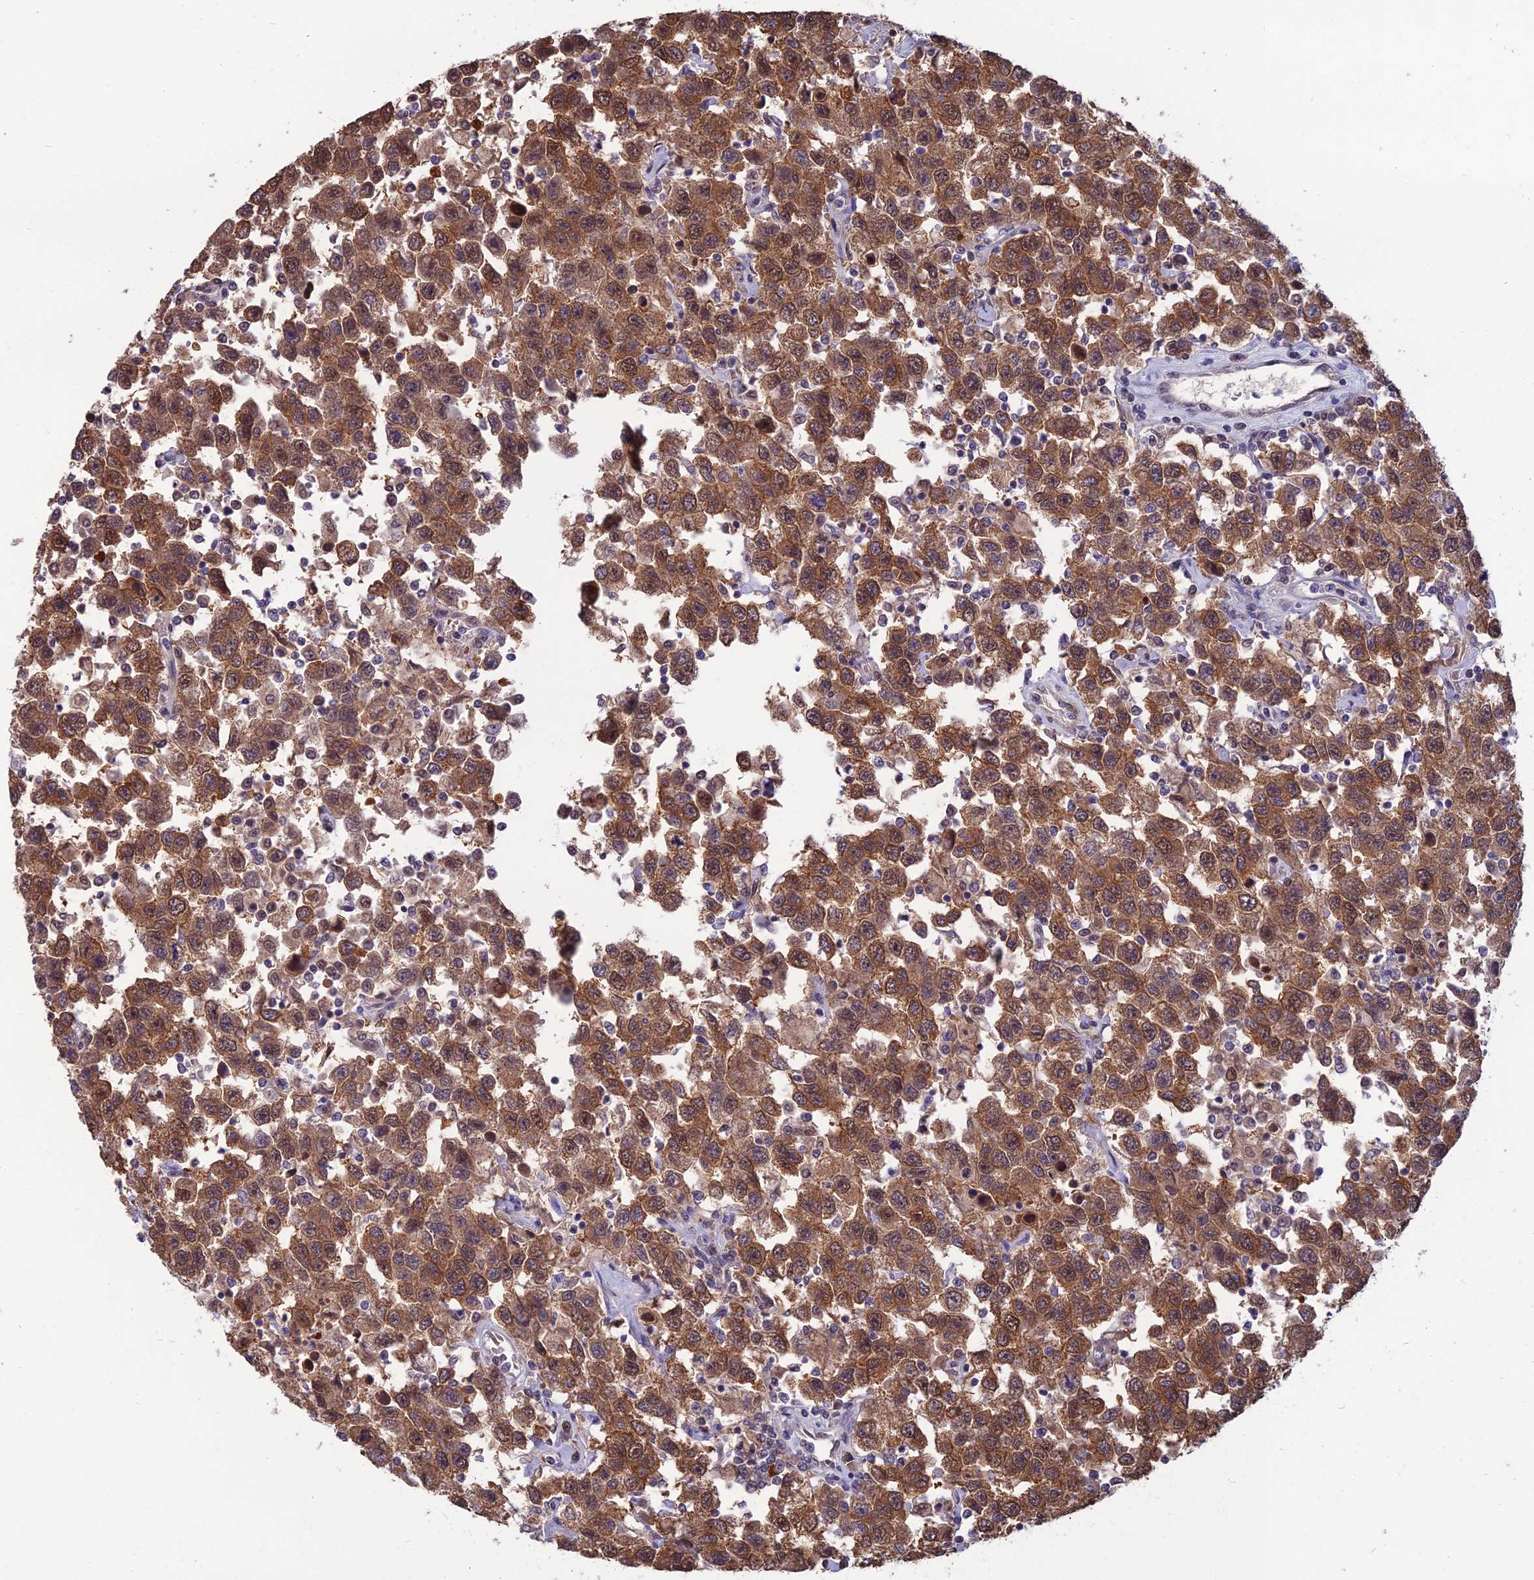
{"staining": {"intensity": "moderate", "quantity": ">75%", "location": "cytoplasmic/membranous,nuclear"}, "tissue": "testis cancer", "cell_type": "Tumor cells", "image_type": "cancer", "snomed": [{"axis": "morphology", "description": "Seminoma, NOS"}, {"axis": "topography", "description": "Testis"}], "caption": "Immunohistochemical staining of testis cancer (seminoma) displays moderate cytoplasmic/membranous and nuclear protein staining in approximately >75% of tumor cells.", "gene": "NR4A3", "patient": {"sex": "male", "age": 41}}